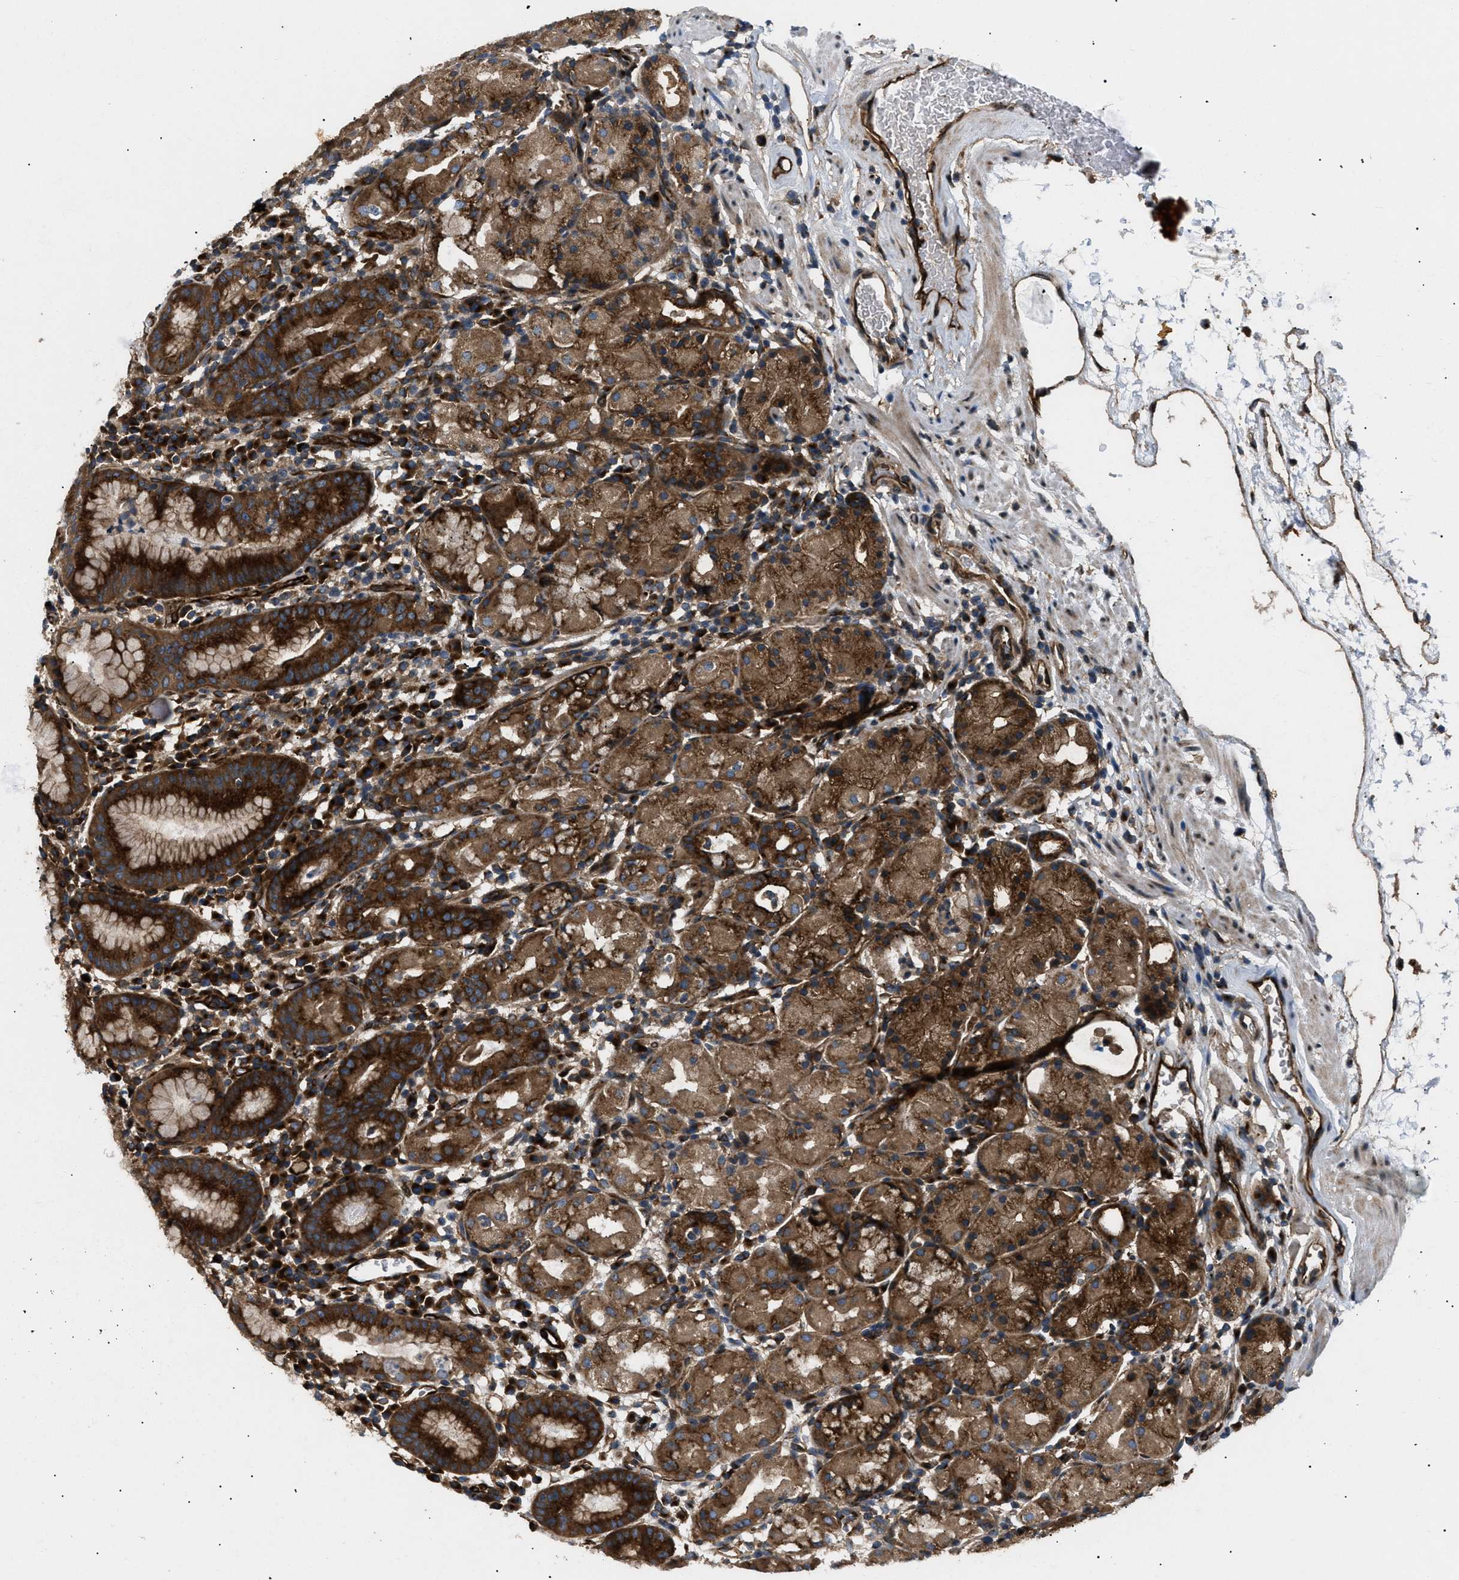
{"staining": {"intensity": "strong", "quantity": ">75%", "location": "cytoplasmic/membranous"}, "tissue": "stomach", "cell_type": "Glandular cells", "image_type": "normal", "snomed": [{"axis": "morphology", "description": "Normal tissue, NOS"}, {"axis": "topography", "description": "Stomach"}, {"axis": "topography", "description": "Stomach, lower"}], "caption": "Approximately >75% of glandular cells in normal stomach demonstrate strong cytoplasmic/membranous protein expression as visualized by brown immunohistochemical staining.", "gene": "LYSMD3", "patient": {"sex": "female", "age": 75}}